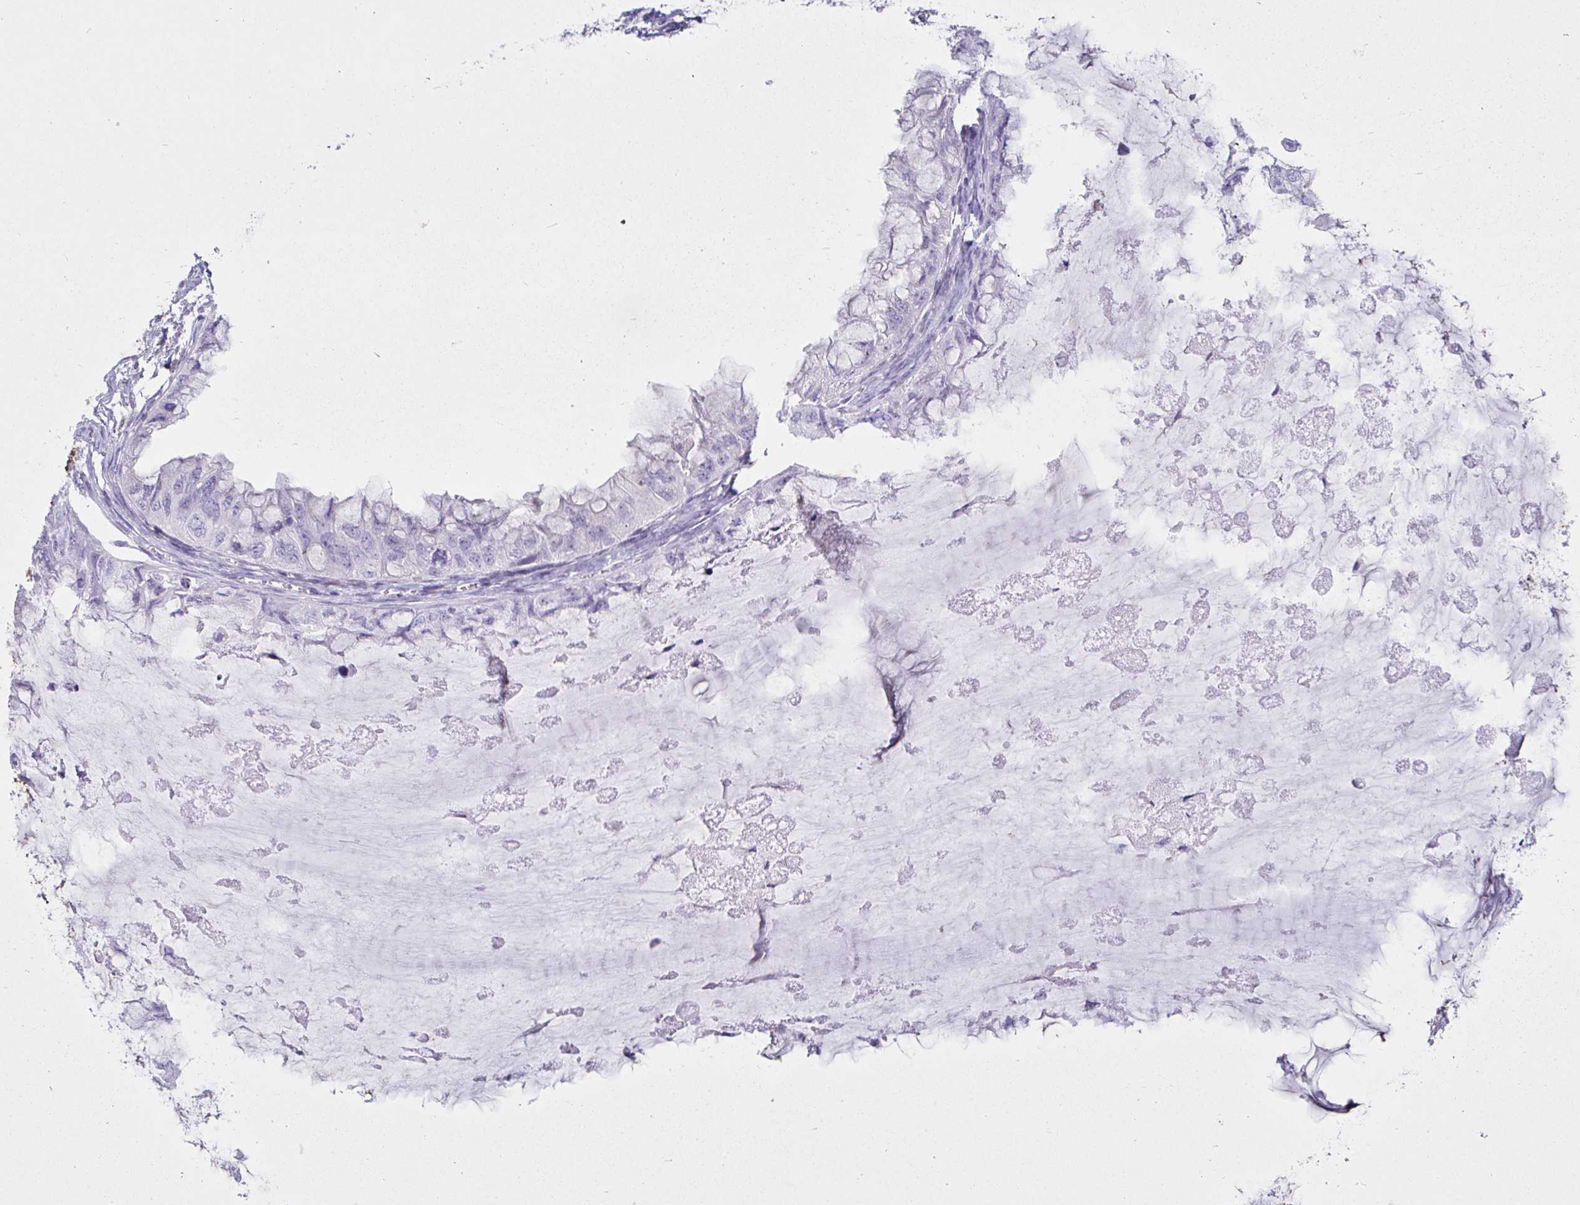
{"staining": {"intensity": "negative", "quantity": "none", "location": "none"}, "tissue": "ovarian cancer", "cell_type": "Tumor cells", "image_type": "cancer", "snomed": [{"axis": "morphology", "description": "Cystadenocarcinoma, mucinous, NOS"}, {"axis": "topography", "description": "Ovary"}], "caption": "Ovarian cancer stained for a protein using immunohistochemistry reveals no expression tumor cells.", "gene": "SAA4", "patient": {"sex": "female", "age": 72}}